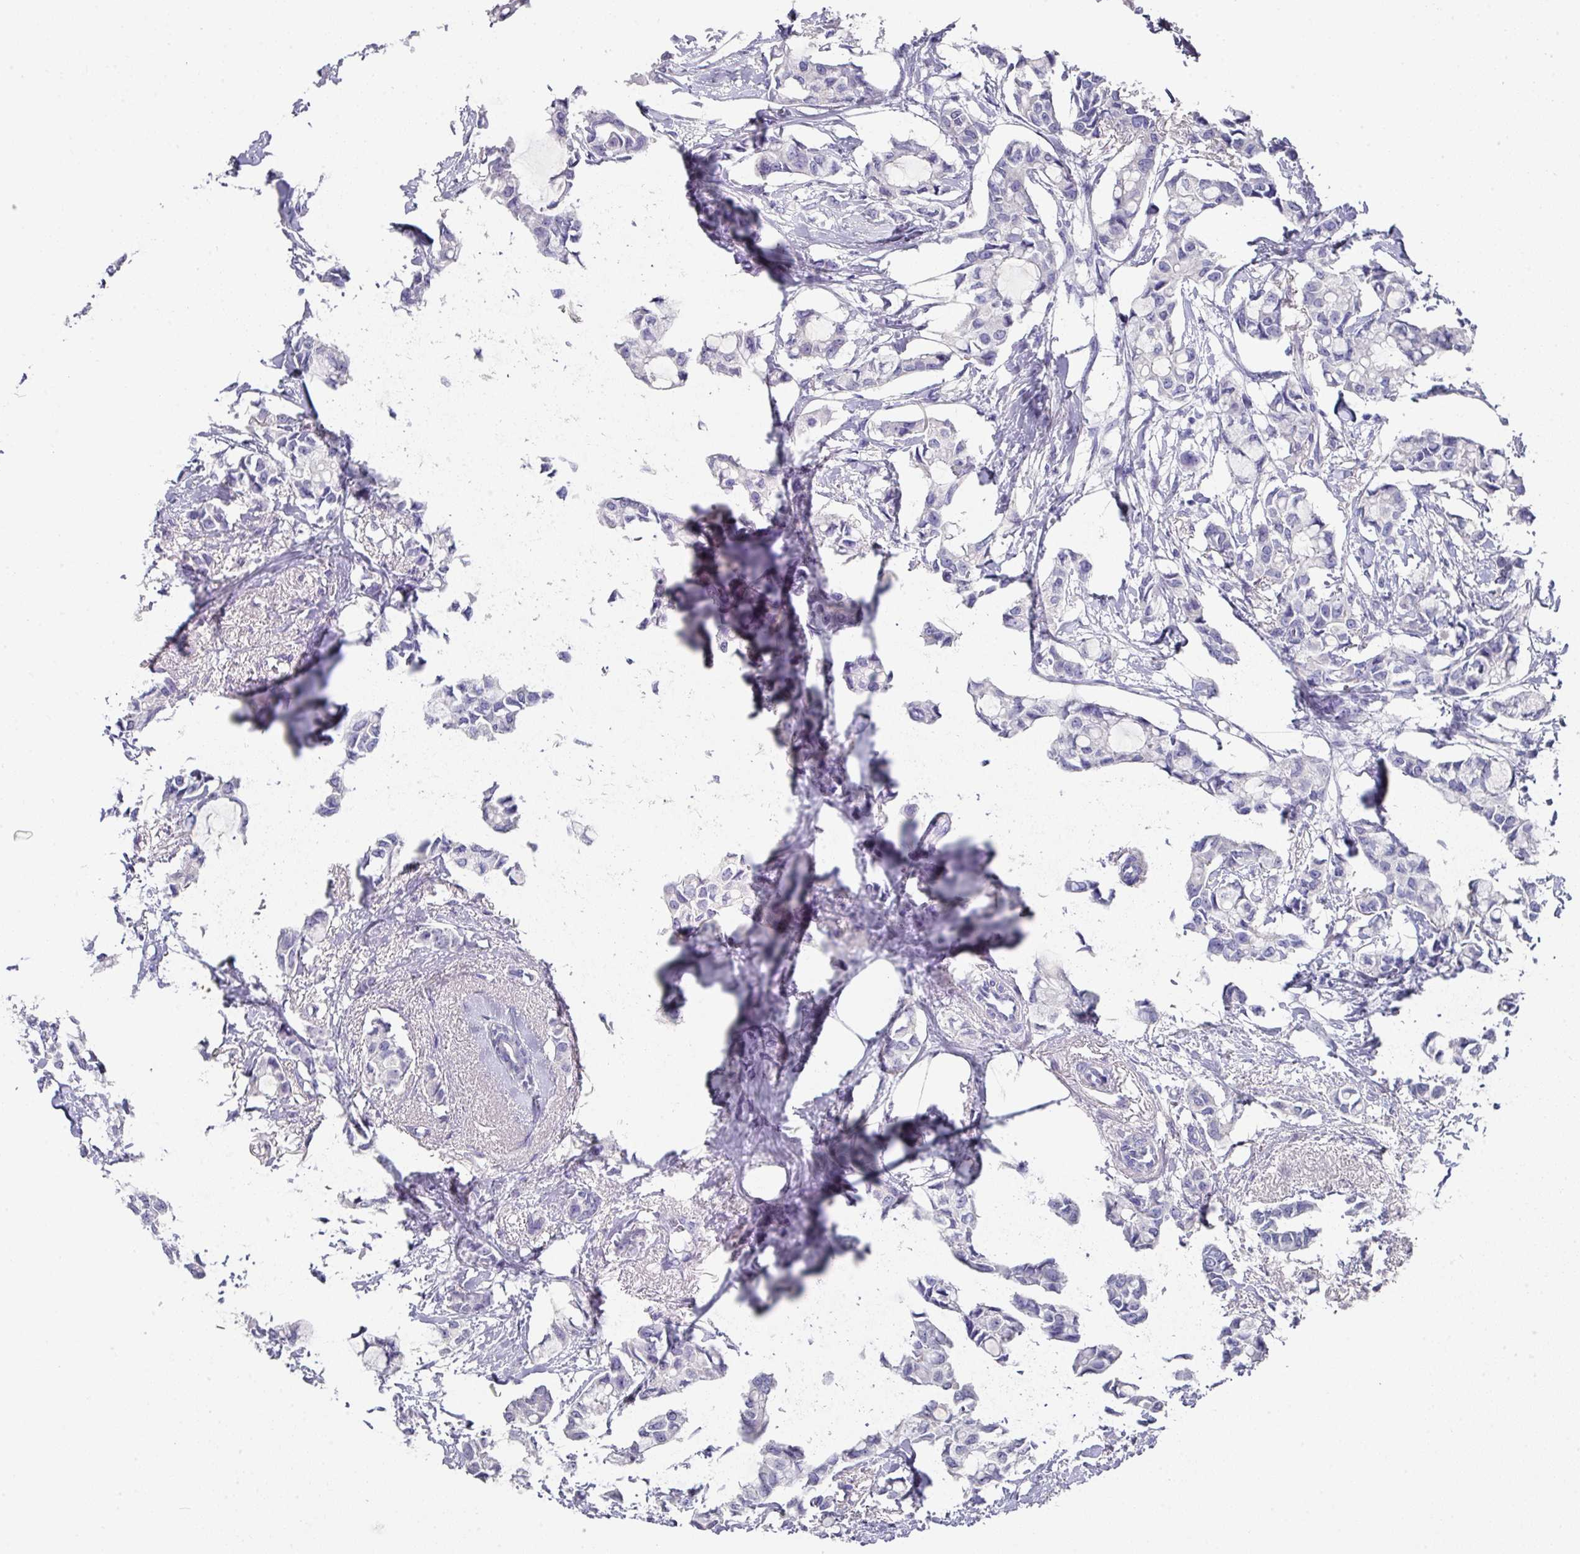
{"staining": {"intensity": "negative", "quantity": "none", "location": "none"}, "tissue": "breast cancer", "cell_type": "Tumor cells", "image_type": "cancer", "snomed": [{"axis": "morphology", "description": "Duct carcinoma"}, {"axis": "topography", "description": "Breast"}], "caption": "Tumor cells are negative for protein expression in human invasive ductal carcinoma (breast).", "gene": "DAZL", "patient": {"sex": "female", "age": 73}}